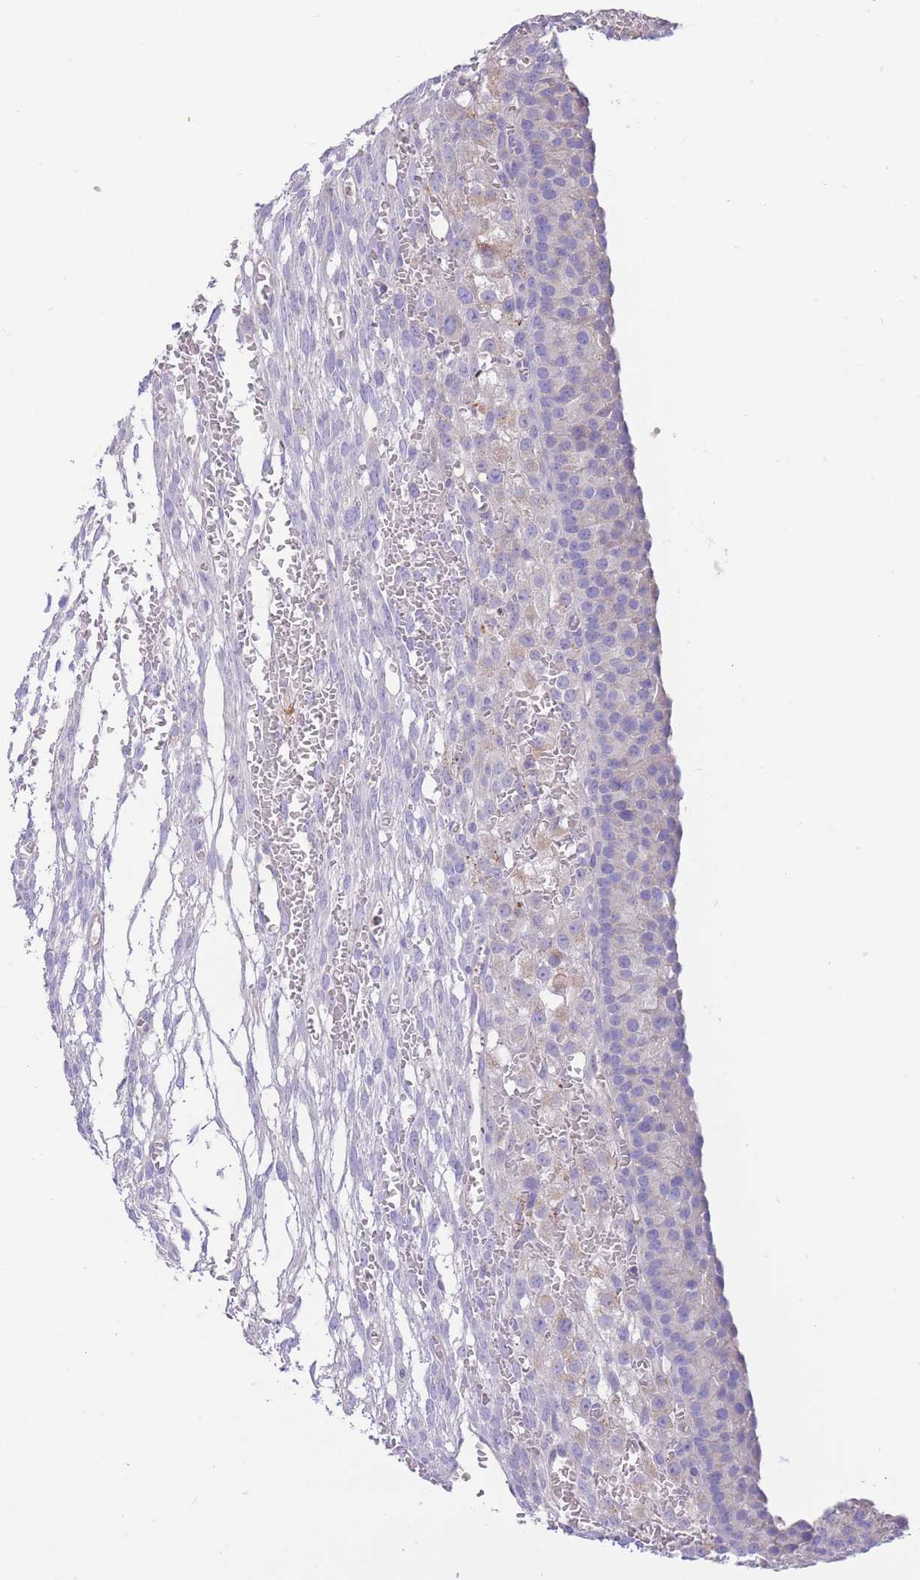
{"staining": {"intensity": "negative", "quantity": "none", "location": "none"}, "tissue": "ovary", "cell_type": "Ovarian stroma cells", "image_type": "normal", "snomed": [{"axis": "morphology", "description": "Normal tissue, NOS"}, {"axis": "topography", "description": "Ovary"}], "caption": "The immunohistochemistry (IHC) micrograph has no significant staining in ovarian stroma cells of ovary. The staining is performed using DAB brown chromogen with nuclei counter-stained in using hematoxylin.", "gene": "SULT1A1", "patient": {"sex": "female", "age": 39}}